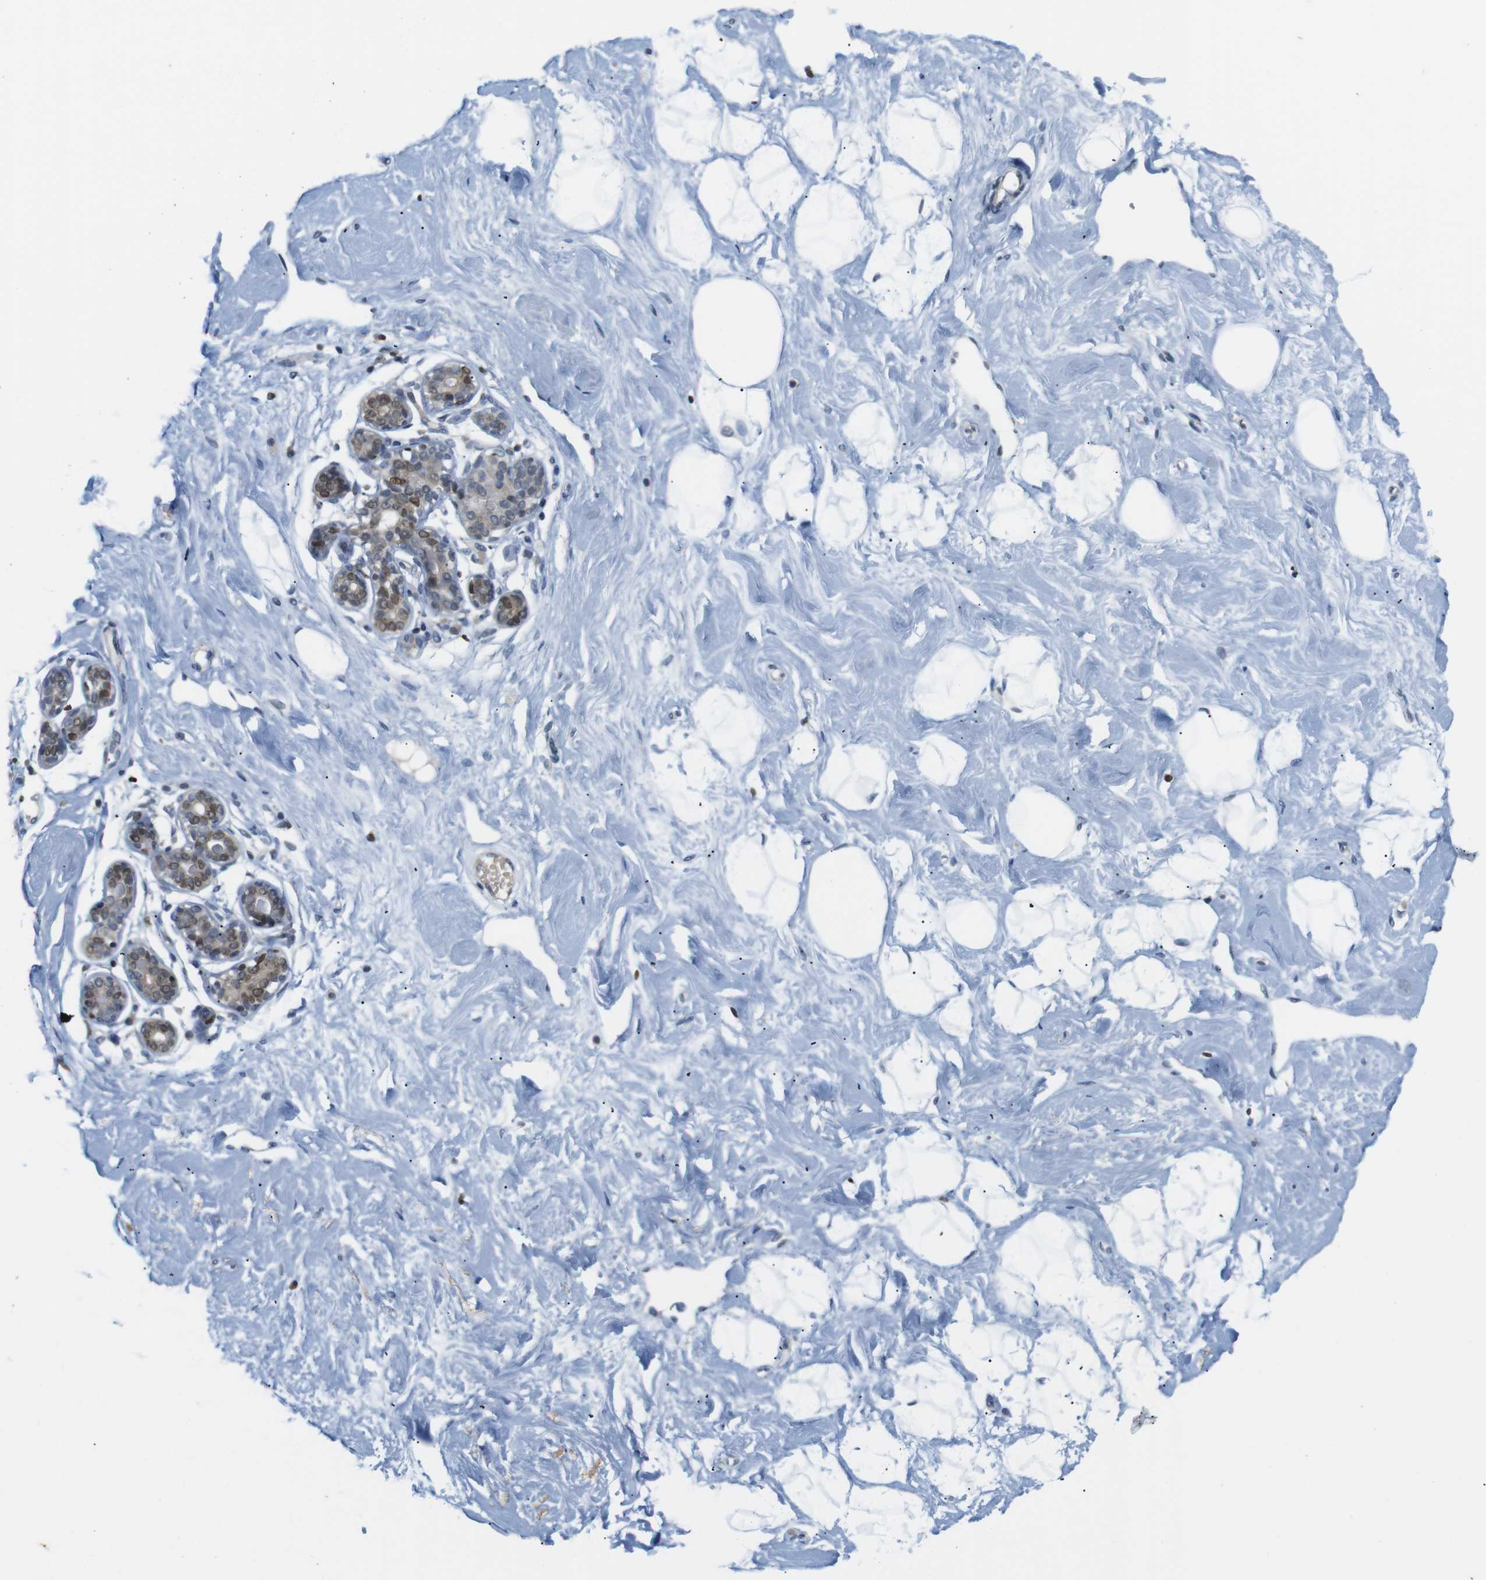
{"staining": {"intensity": "negative", "quantity": "none", "location": "none"}, "tissue": "breast", "cell_type": "Adipocytes", "image_type": "normal", "snomed": [{"axis": "morphology", "description": "Normal tissue, NOS"}, {"axis": "topography", "description": "Breast"}], "caption": "There is no significant staining in adipocytes of breast. (DAB IHC, high magnification).", "gene": "MBD1", "patient": {"sex": "female", "age": 23}}